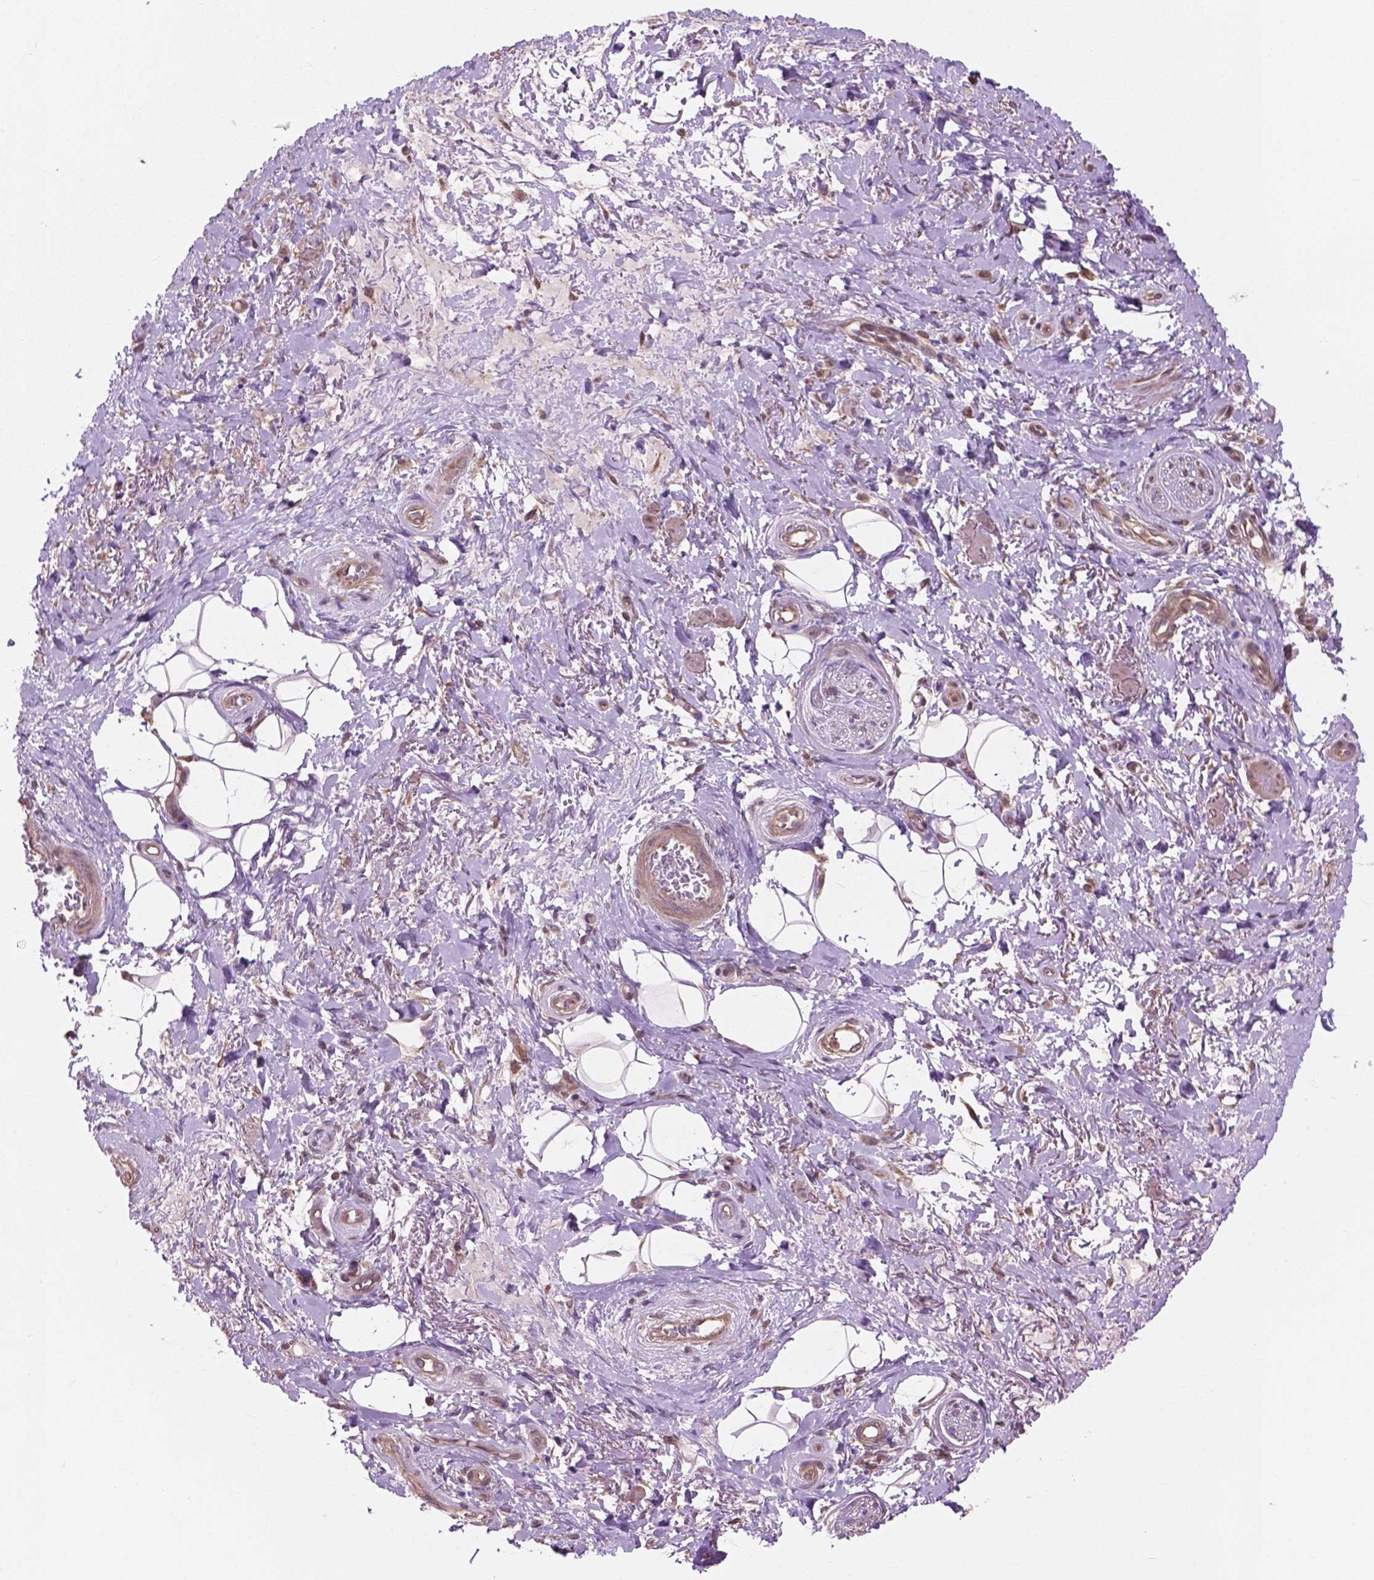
{"staining": {"intensity": "negative", "quantity": "none", "location": "none"}, "tissue": "adipose tissue", "cell_type": "Adipocytes", "image_type": "normal", "snomed": [{"axis": "morphology", "description": "Normal tissue, NOS"}, {"axis": "topography", "description": "Anal"}, {"axis": "topography", "description": "Peripheral nerve tissue"}], "caption": "Protein analysis of normal adipose tissue shows no significant expression in adipocytes. (DAB (3,3'-diaminobenzidine) immunohistochemistry visualized using brightfield microscopy, high magnification).", "gene": "PPP1CB", "patient": {"sex": "male", "age": 53}}